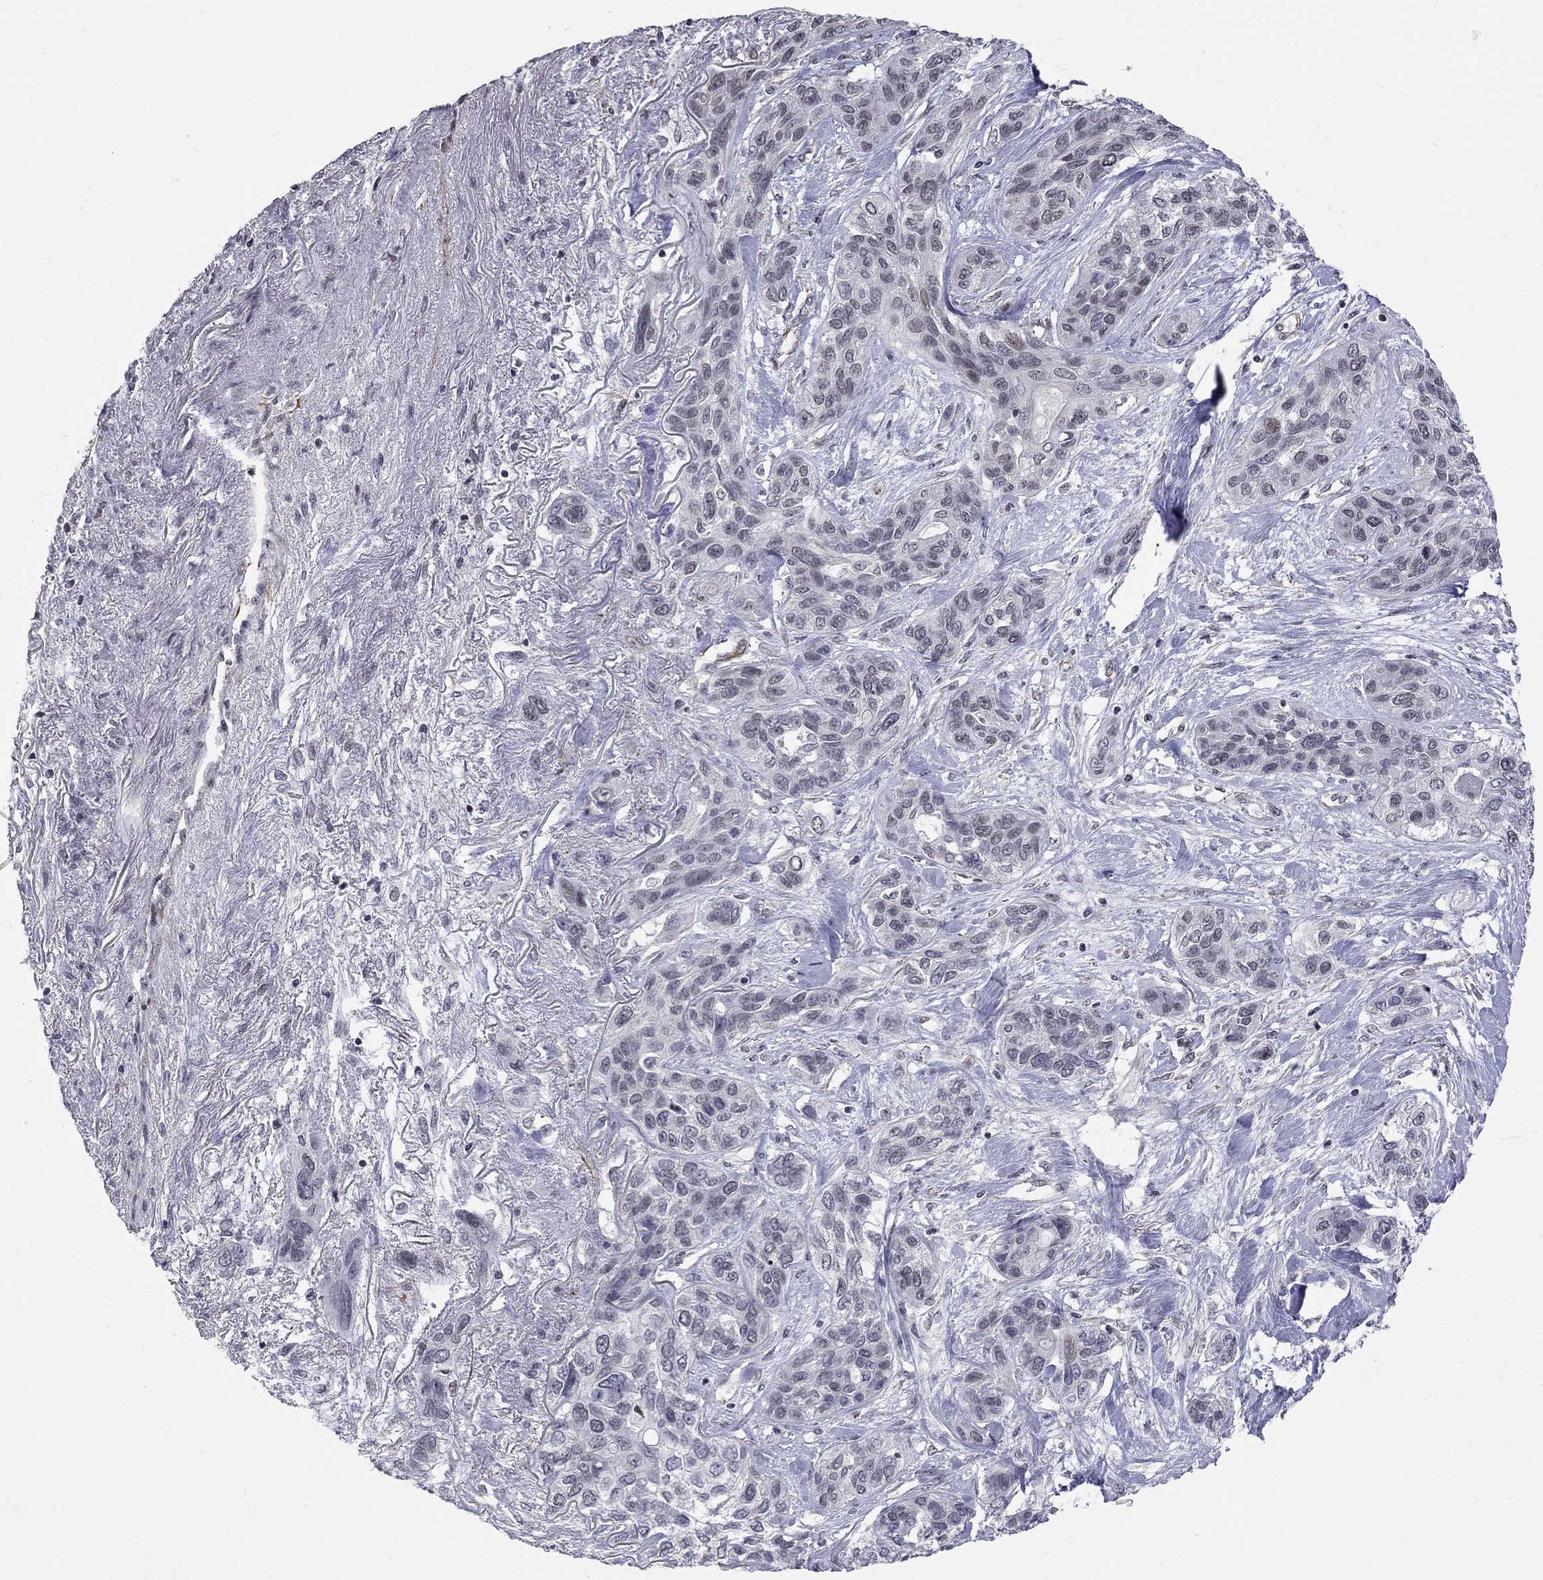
{"staining": {"intensity": "negative", "quantity": "none", "location": "none"}, "tissue": "lung cancer", "cell_type": "Tumor cells", "image_type": "cancer", "snomed": [{"axis": "morphology", "description": "Squamous cell carcinoma, NOS"}, {"axis": "topography", "description": "Lung"}], "caption": "Human lung squamous cell carcinoma stained for a protein using immunohistochemistry displays no staining in tumor cells.", "gene": "MTNR1B", "patient": {"sex": "female", "age": 70}}